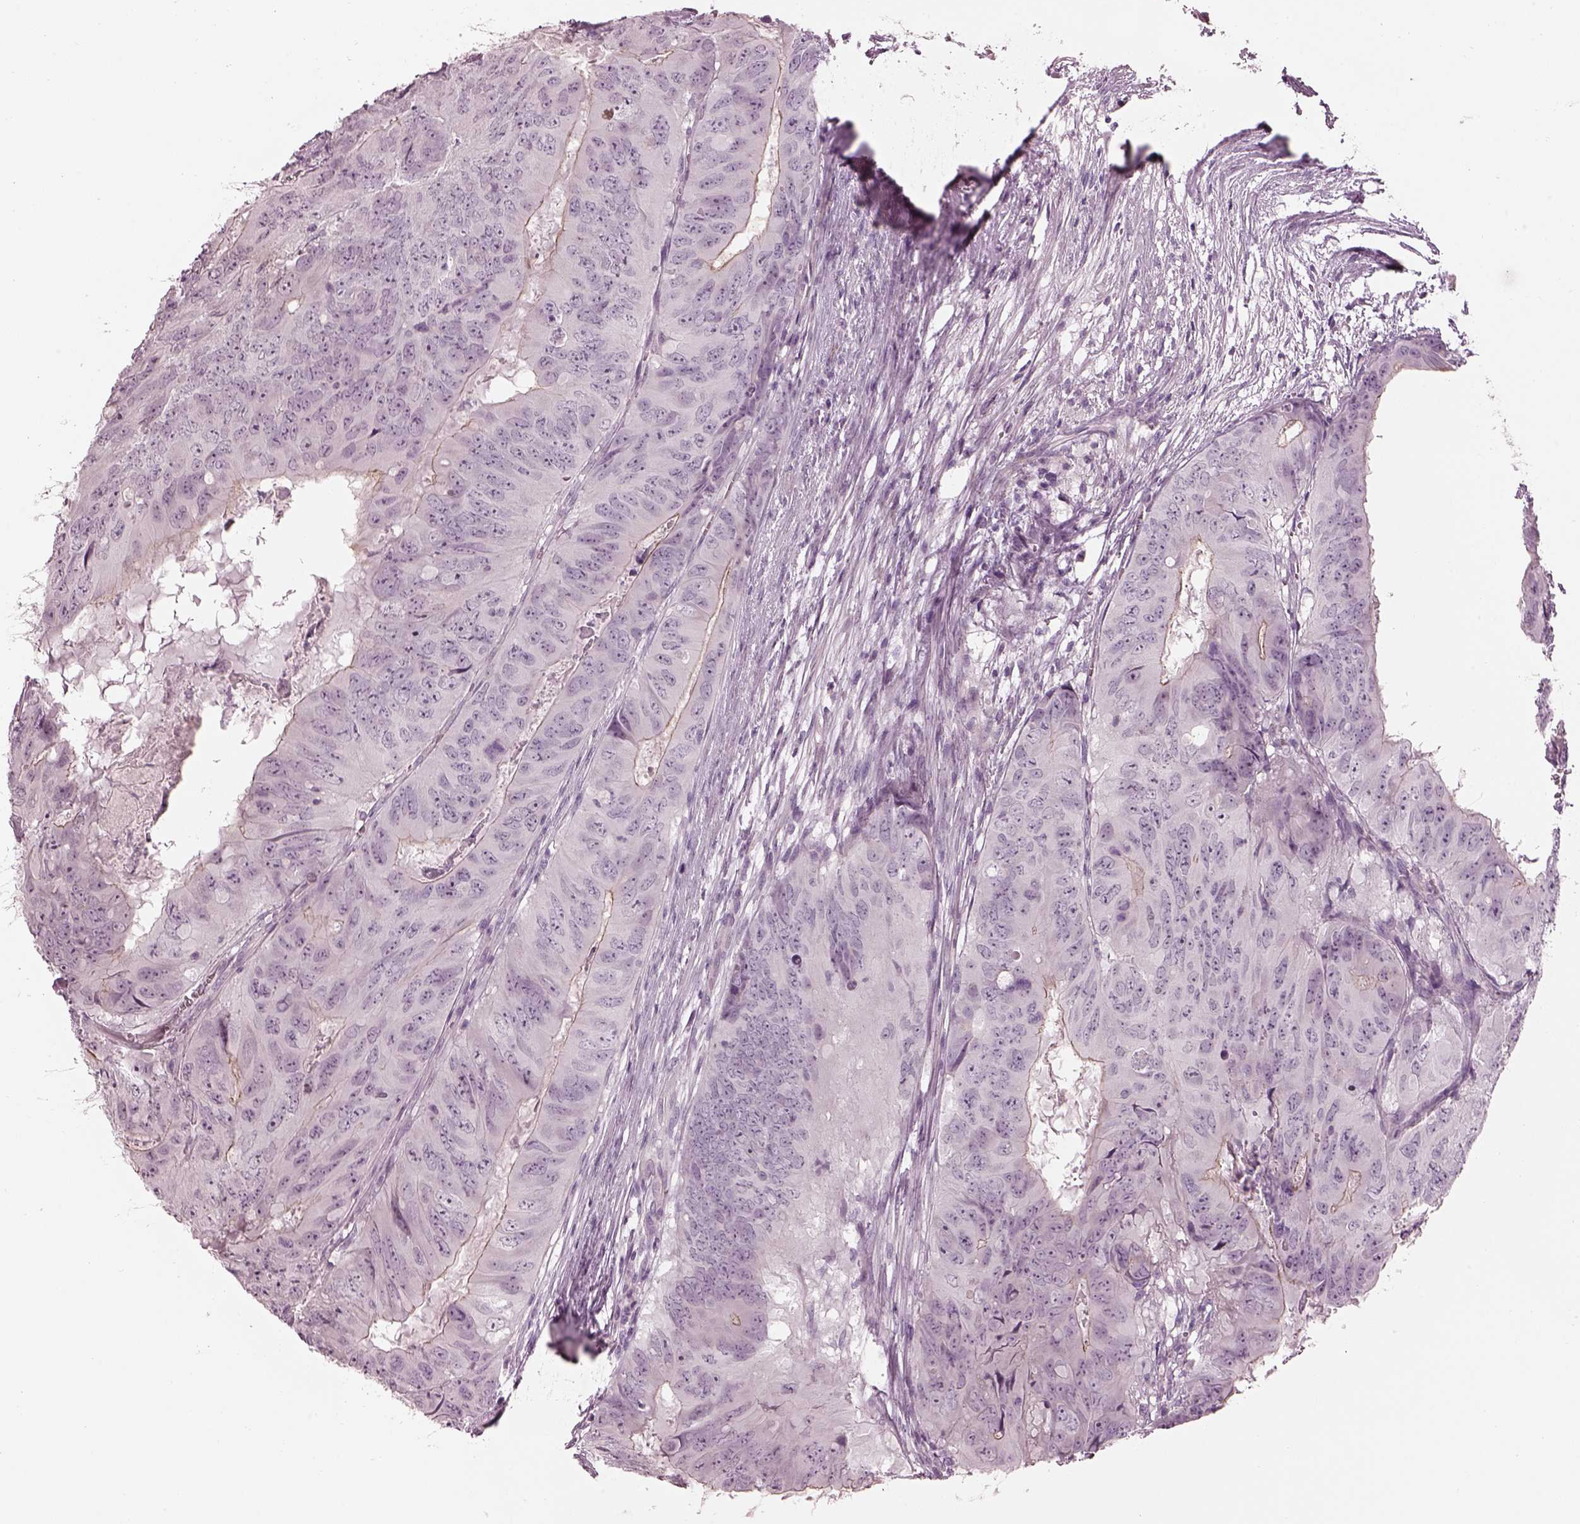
{"staining": {"intensity": "negative", "quantity": "none", "location": "none"}, "tissue": "colorectal cancer", "cell_type": "Tumor cells", "image_type": "cancer", "snomed": [{"axis": "morphology", "description": "Adenocarcinoma, NOS"}, {"axis": "topography", "description": "Colon"}], "caption": "Human adenocarcinoma (colorectal) stained for a protein using immunohistochemistry (IHC) reveals no positivity in tumor cells.", "gene": "CACNG4", "patient": {"sex": "male", "age": 79}}